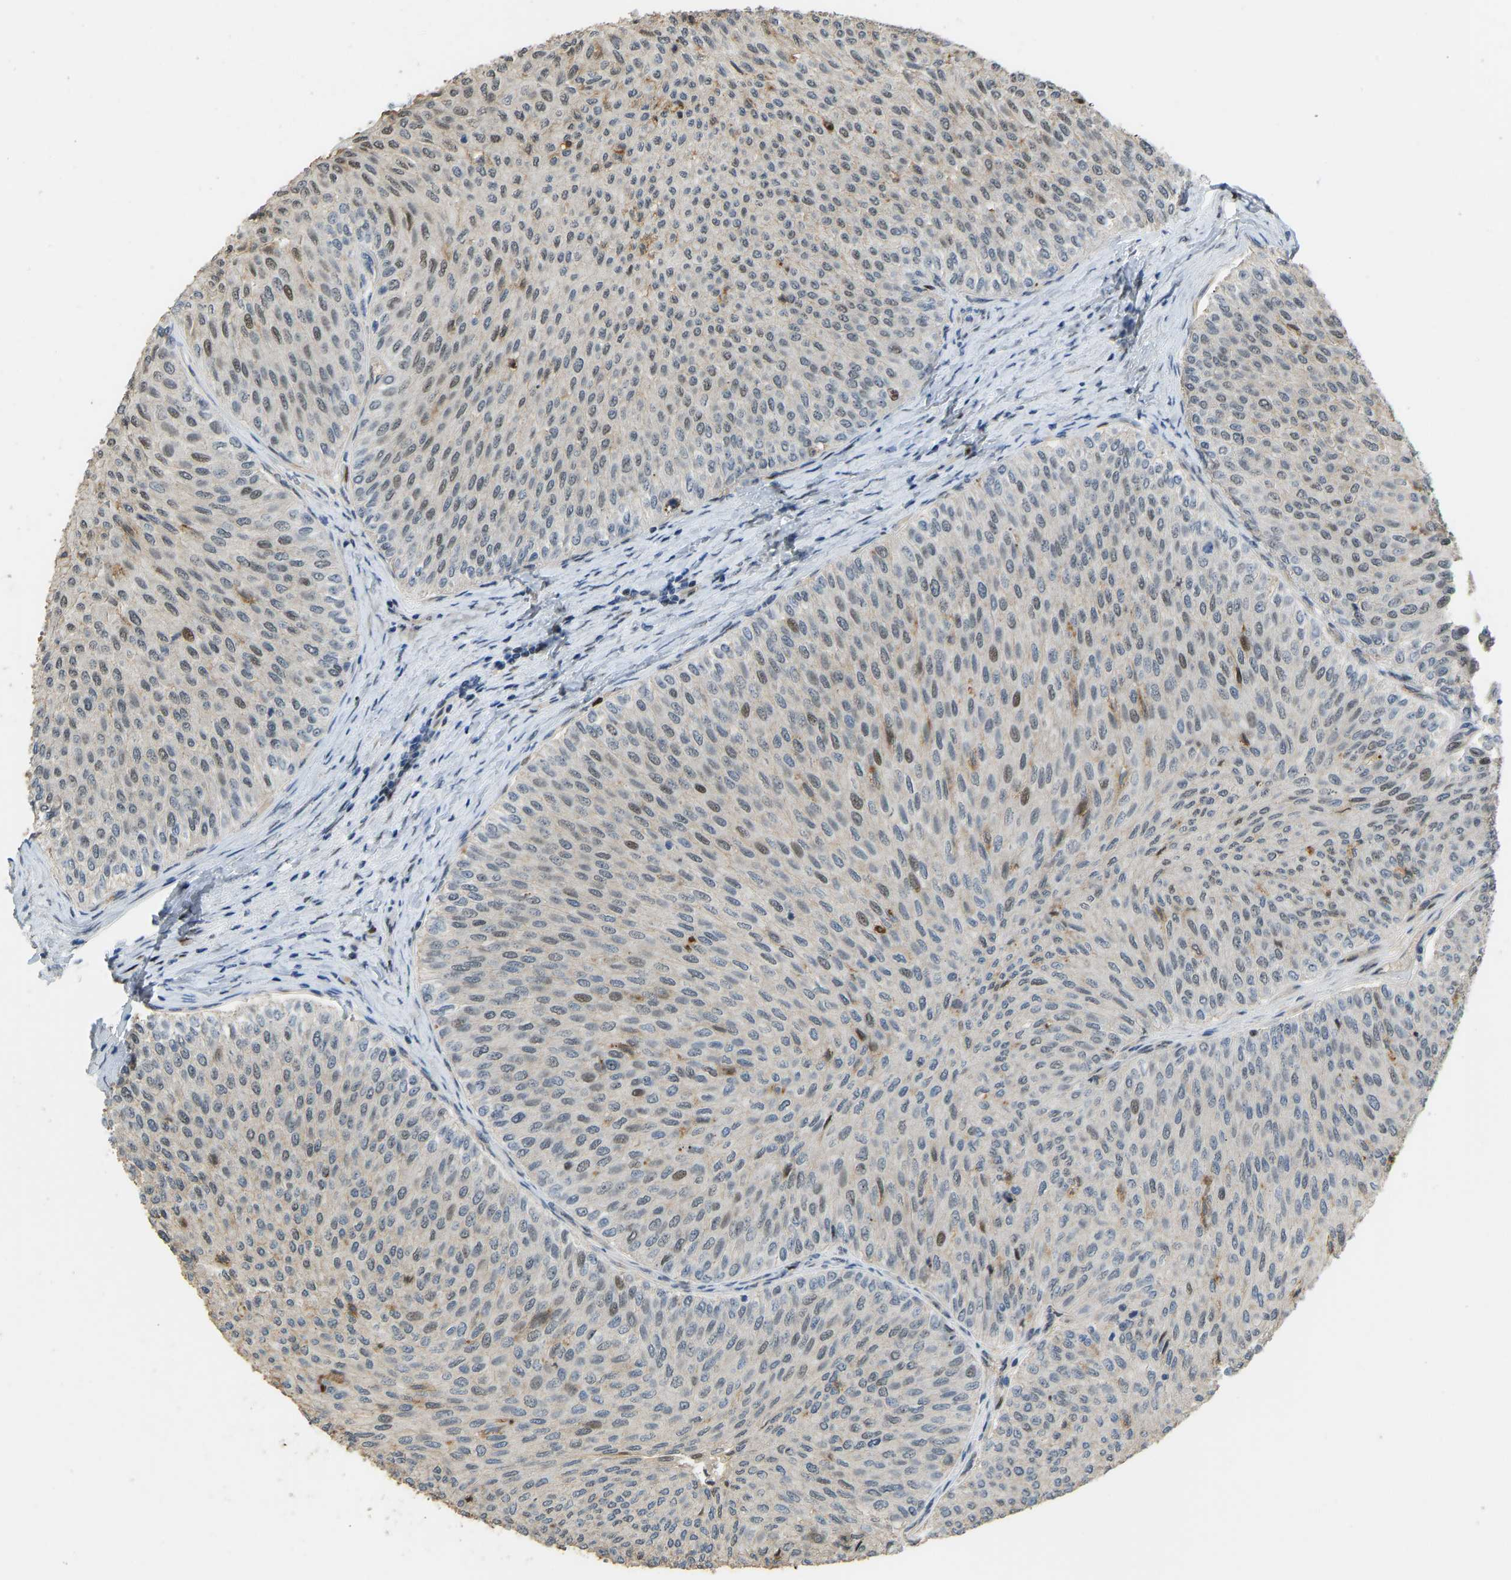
{"staining": {"intensity": "moderate", "quantity": "25%-75%", "location": "nuclear"}, "tissue": "urothelial cancer", "cell_type": "Tumor cells", "image_type": "cancer", "snomed": [{"axis": "morphology", "description": "Urothelial carcinoma, Low grade"}, {"axis": "topography", "description": "Urinary bladder"}], "caption": "A photomicrograph of human urothelial cancer stained for a protein displays moderate nuclear brown staining in tumor cells.", "gene": "FOXK1", "patient": {"sex": "male", "age": 78}}